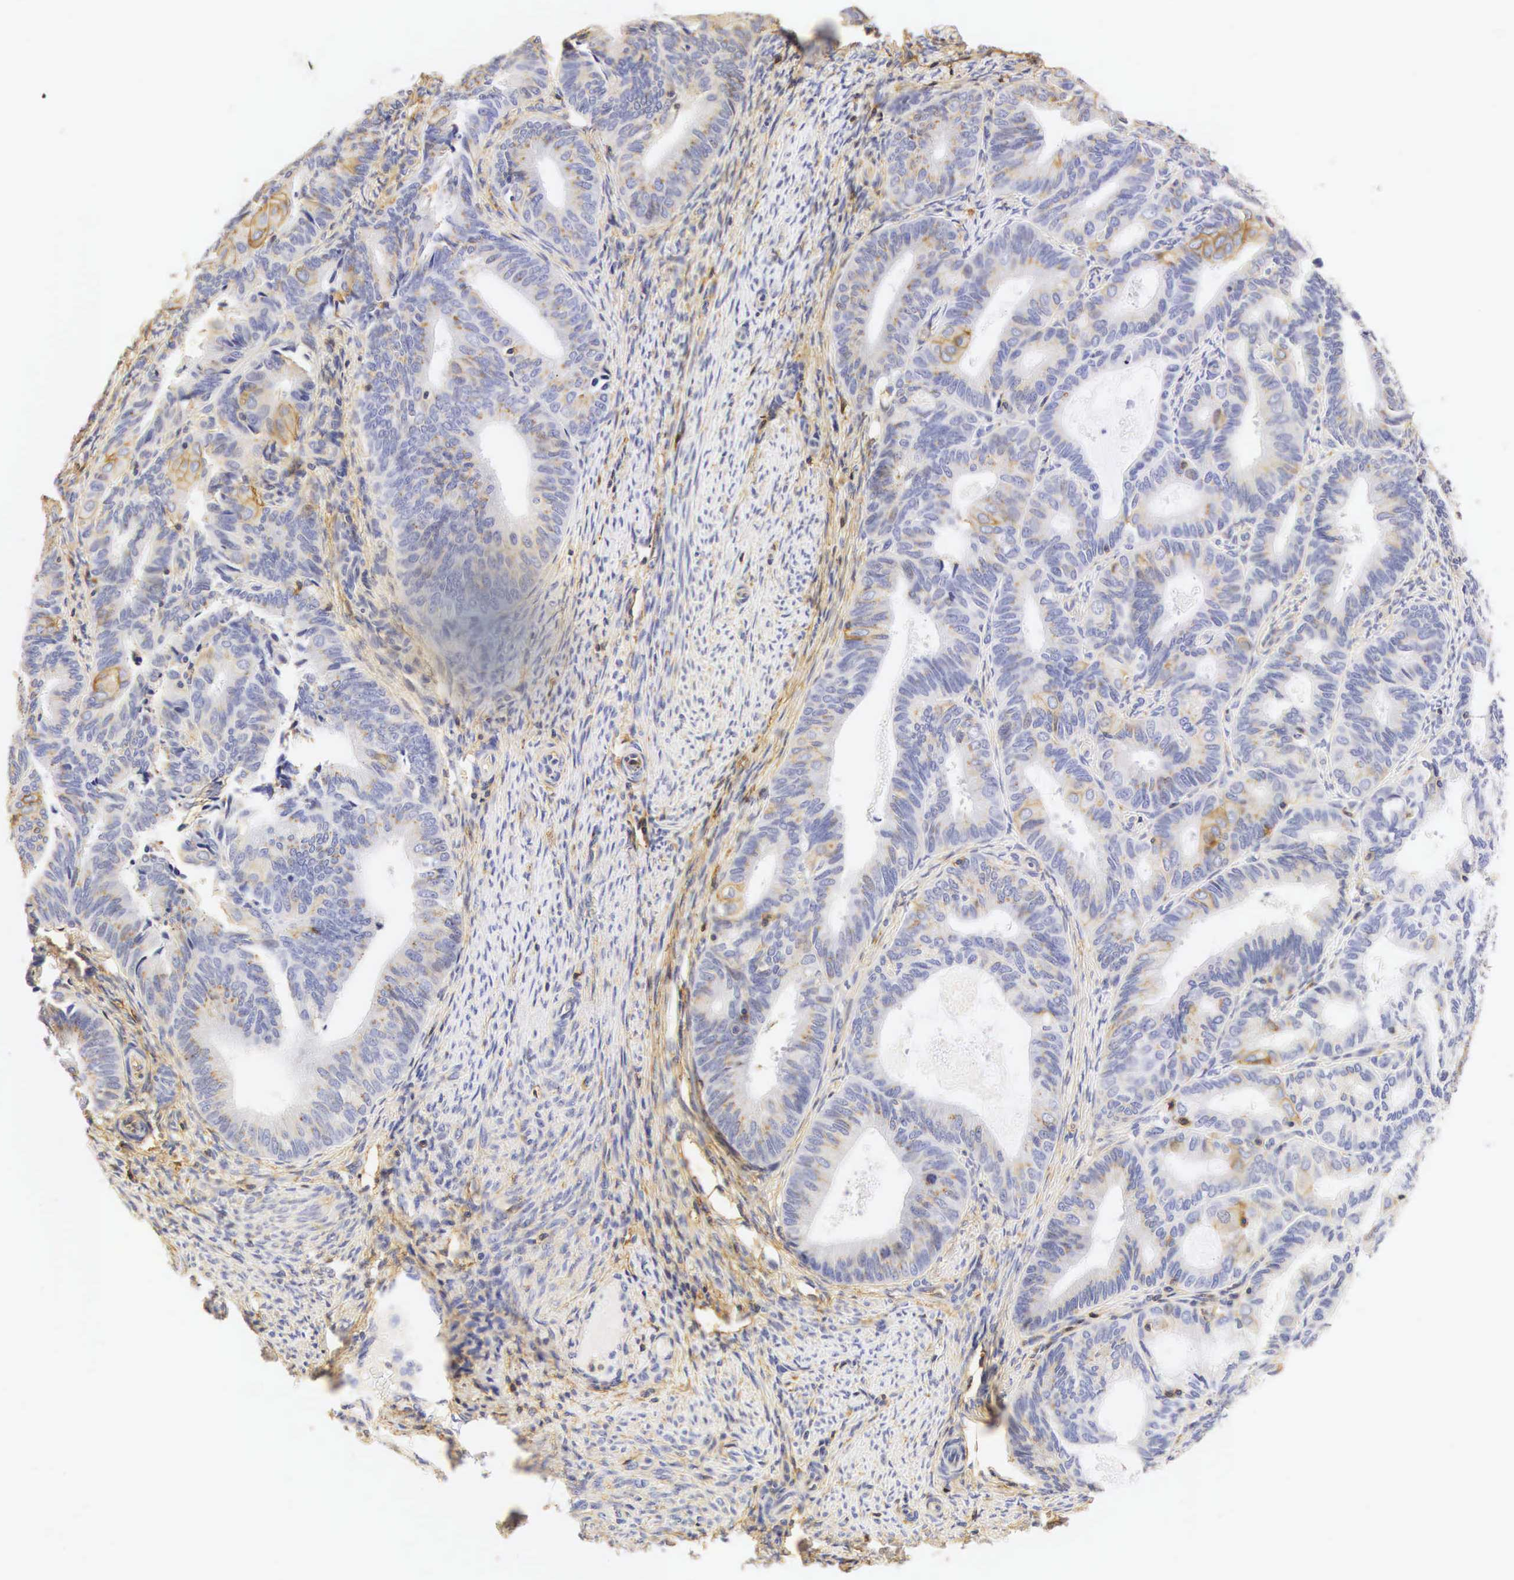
{"staining": {"intensity": "weak", "quantity": "<25%", "location": "cytoplasmic/membranous"}, "tissue": "endometrial cancer", "cell_type": "Tumor cells", "image_type": "cancer", "snomed": [{"axis": "morphology", "description": "Adenocarcinoma, NOS"}, {"axis": "topography", "description": "Endometrium"}], "caption": "High power microscopy micrograph of an immunohistochemistry histopathology image of endometrial adenocarcinoma, revealing no significant staining in tumor cells.", "gene": "CD99", "patient": {"sex": "female", "age": 63}}